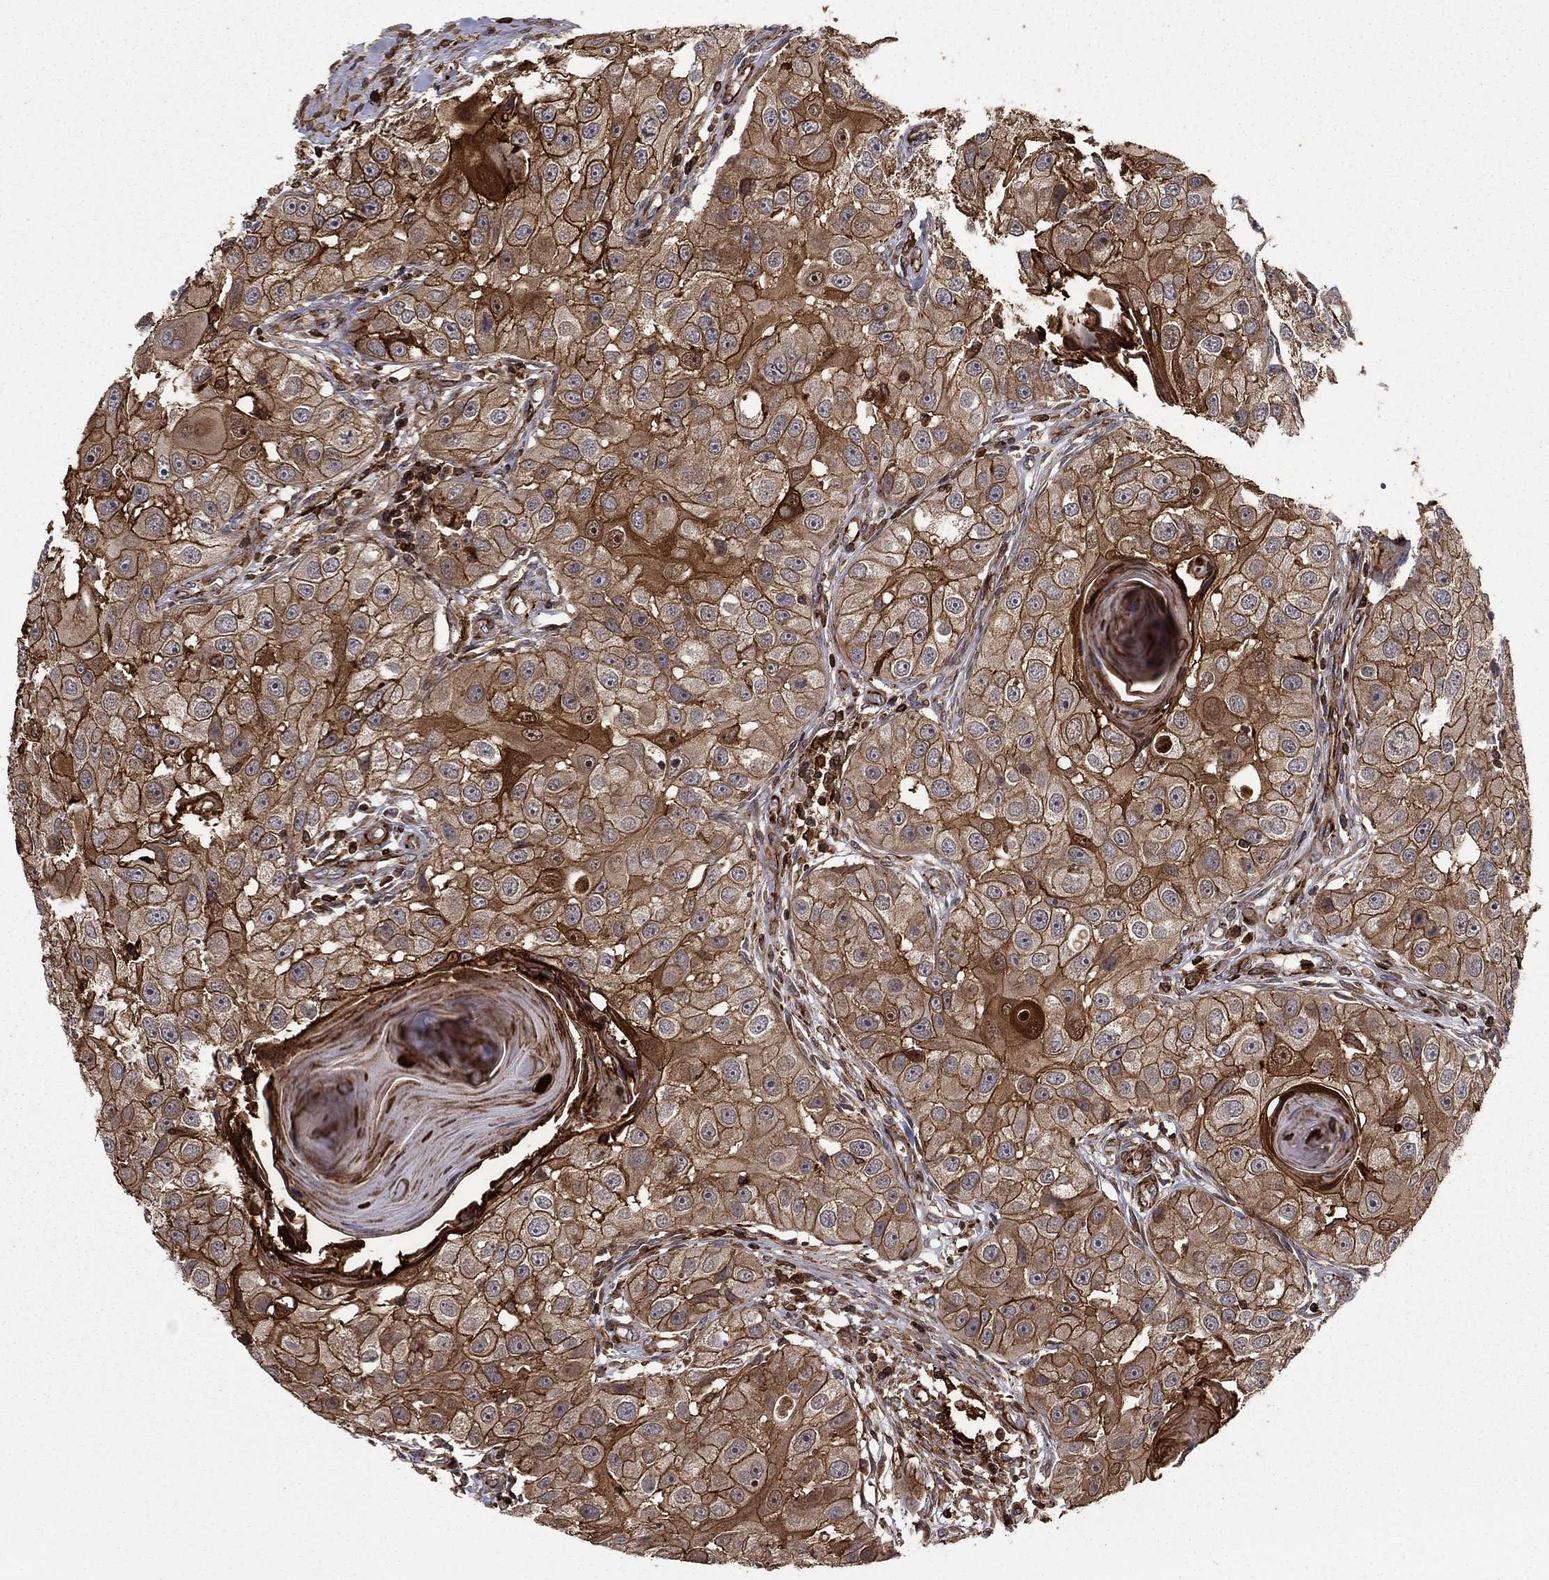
{"staining": {"intensity": "strong", "quantity": "25%-75%", "location": "cytoplasmic/membranous"}, "tissue": "head and neck cancer", "cell_type": "Tumor cells", "image_type": "cancer", "snomed": [{"axis": "morphology", "description": "Normal tissue, NOS"}, {"axis": "morphology", "description": "Squamous cell carcinoma, NOS"}, {"axis": "topography", "description": "Skeletal muscle"}, {"axis": "topography", "description": "Head-Neck"}], "caption": "Strong cytoplasmic/membranous staining is identified in about 25%-75% of tumor cells in head and neck cancer.", "gene": "ADM", "patient": {"sex": "male", "age": 51}}